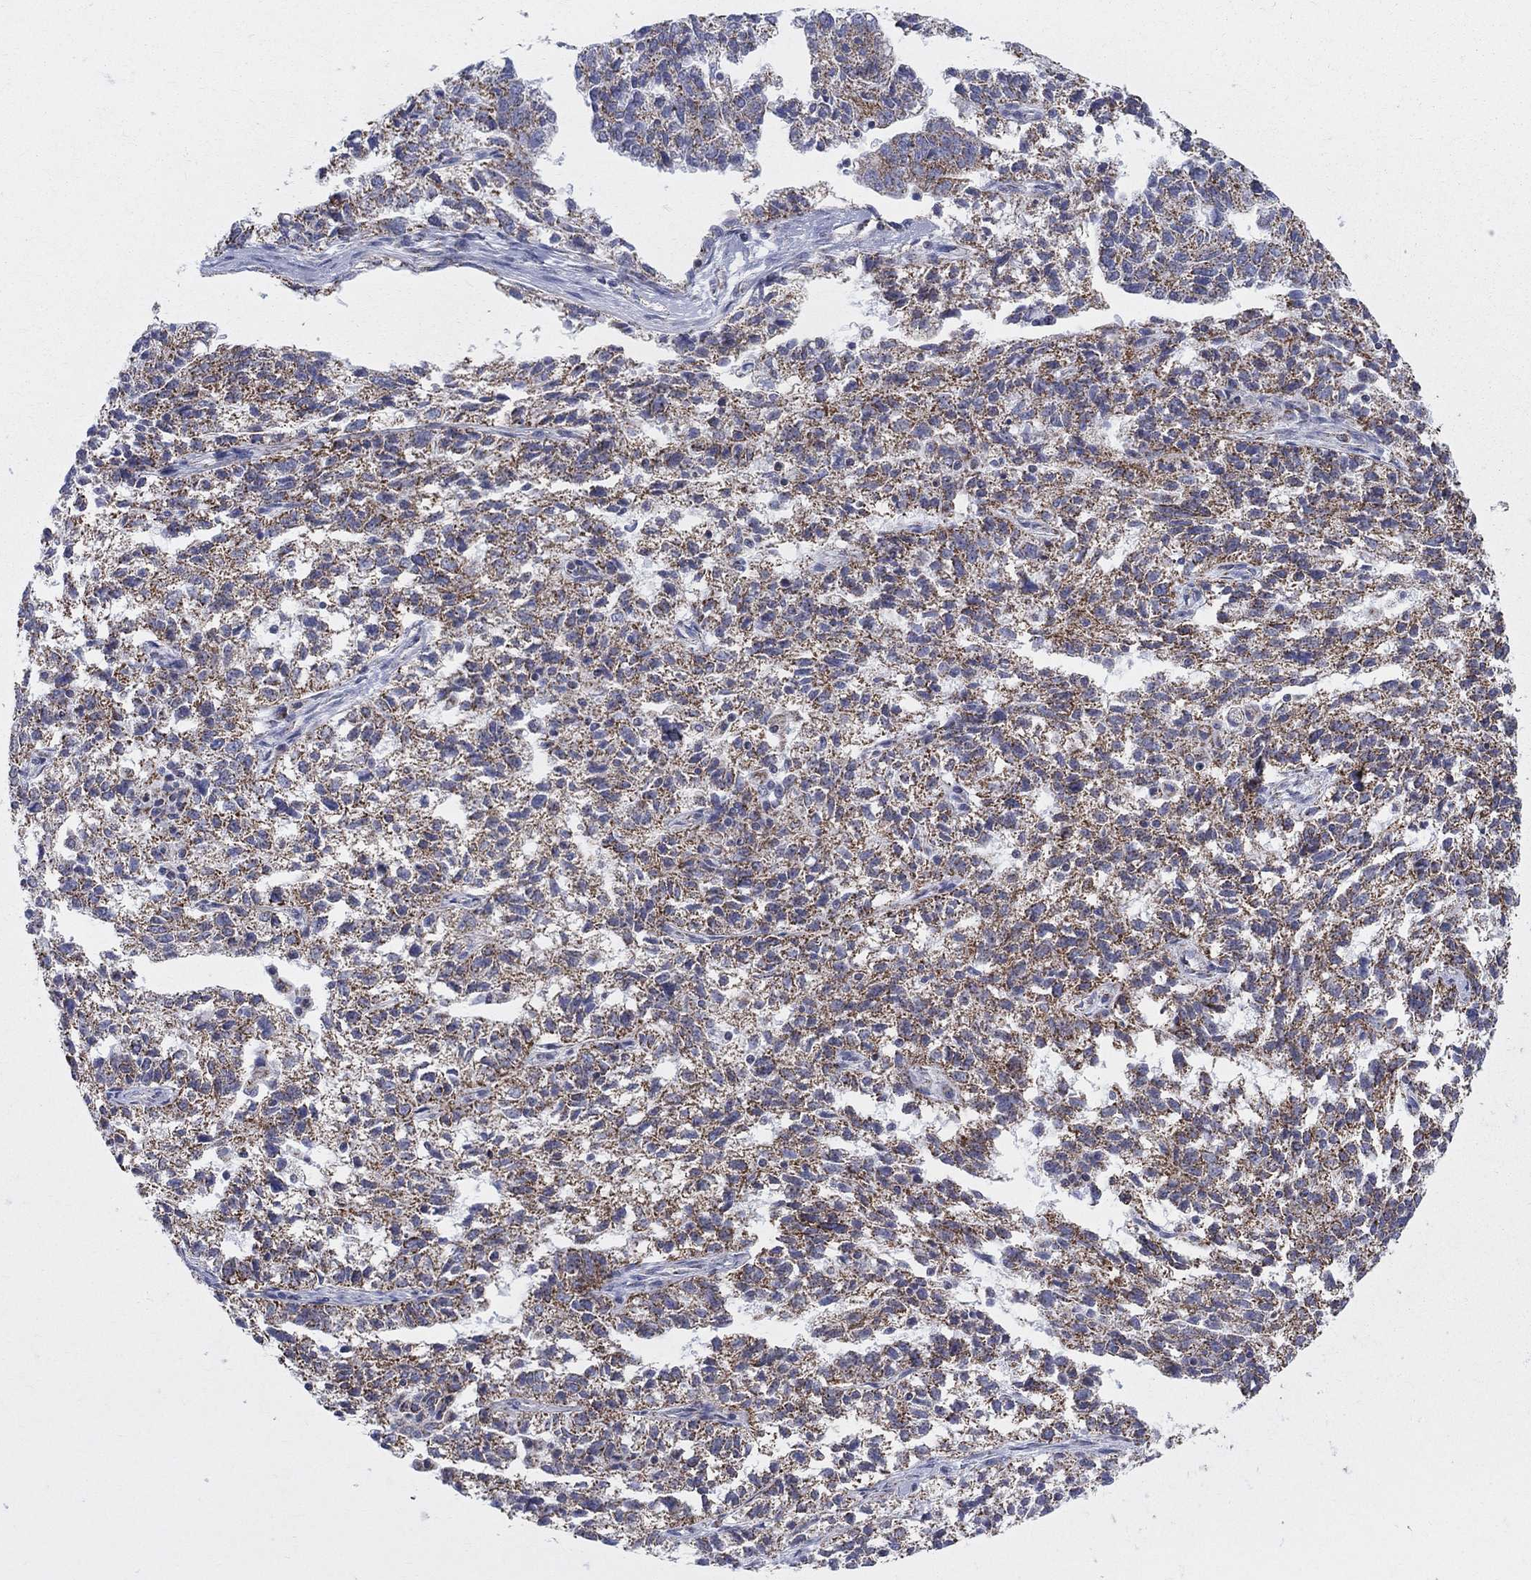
{"staining": {"intensity": "moderate", "quantity": ">75%", "location": "cytoplasmic/membranous"}, "tissue": "ovarian cancer", "cell_type": "Tumor cells", "image_type": "cancer", "snomed": [{"axis": "morphology", "description": "Cystadenocarcinoma, serous, NOS"}, {"axis": "topography", "description": "Ovary"}], "caption": "IHC (DAB) staining of human ovarian cancer (serous cystadenocarcinoma) exhibits moderate cytoplasmic/membranous protein staining in about >75% of tumor cells. The protein is shown in brown color, while the nuclei are stained blue.", "gene": "KISS1R", "patient": {"sex": "female", "age": 71}}